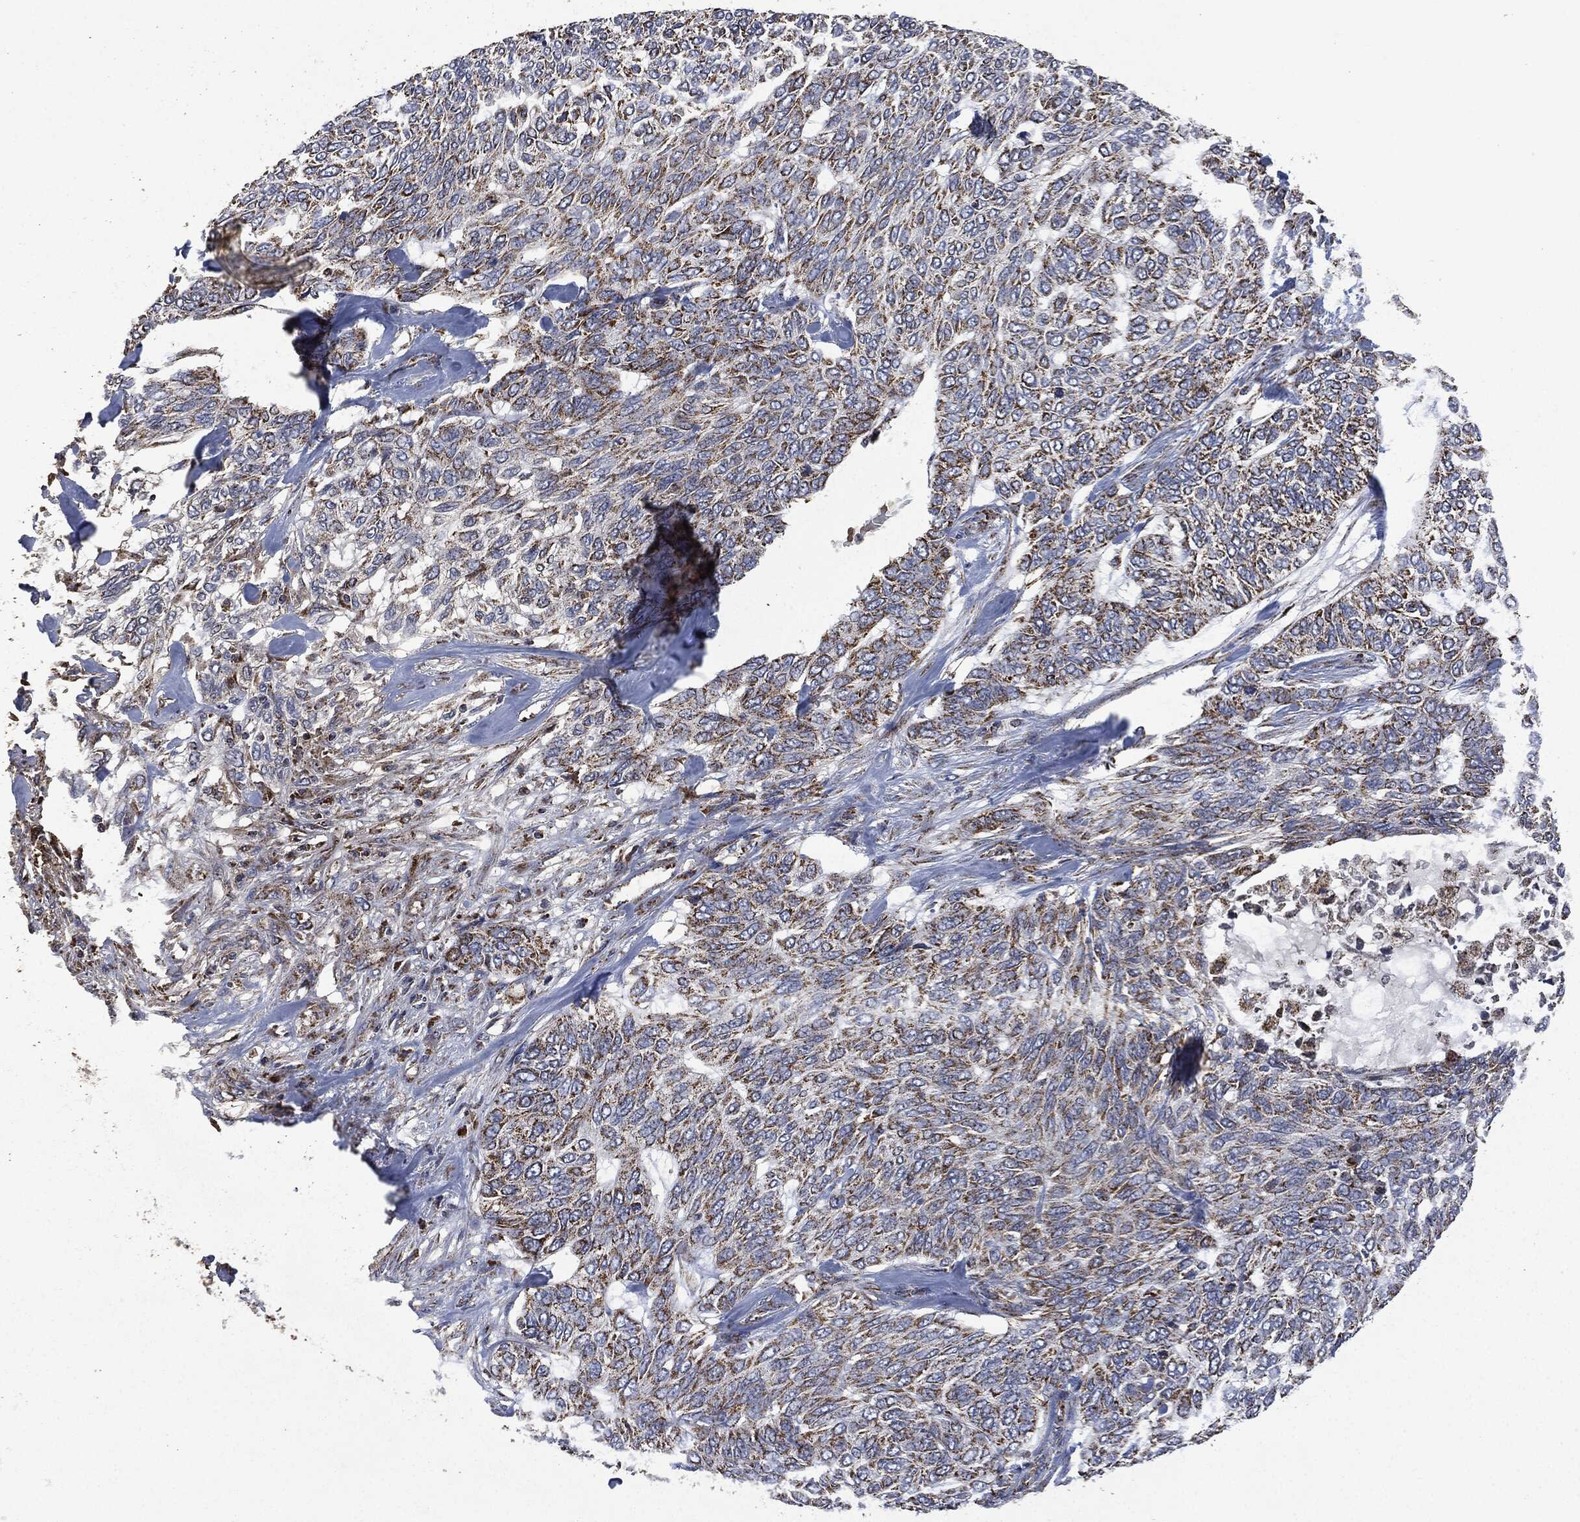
{"staining": {"intensity": "strong", "quantity": ">75%", "location": "cytoplasmic/membranous"}, "tissue": "skin cancer", "cell_type": "Tumor cells", "image_type": "cancer", "snomed": [{"axis": "morphology", "description": "Basal cell carcinoma"}, {"axis": "topography", "description": "Skin"}], "caption": "DAB (3,3'-diaminobenzidine) immunohistochemical staining of human skin cancer (basal cell carcinoma) displays strong cytoplasmic/membranous protein staining in approximately >75% of tumor cells. (DAB = brown stain, brightfield microscopy at high magnification).", "gene": "RYK", "patient": {"sex": "female", "age": 65}}